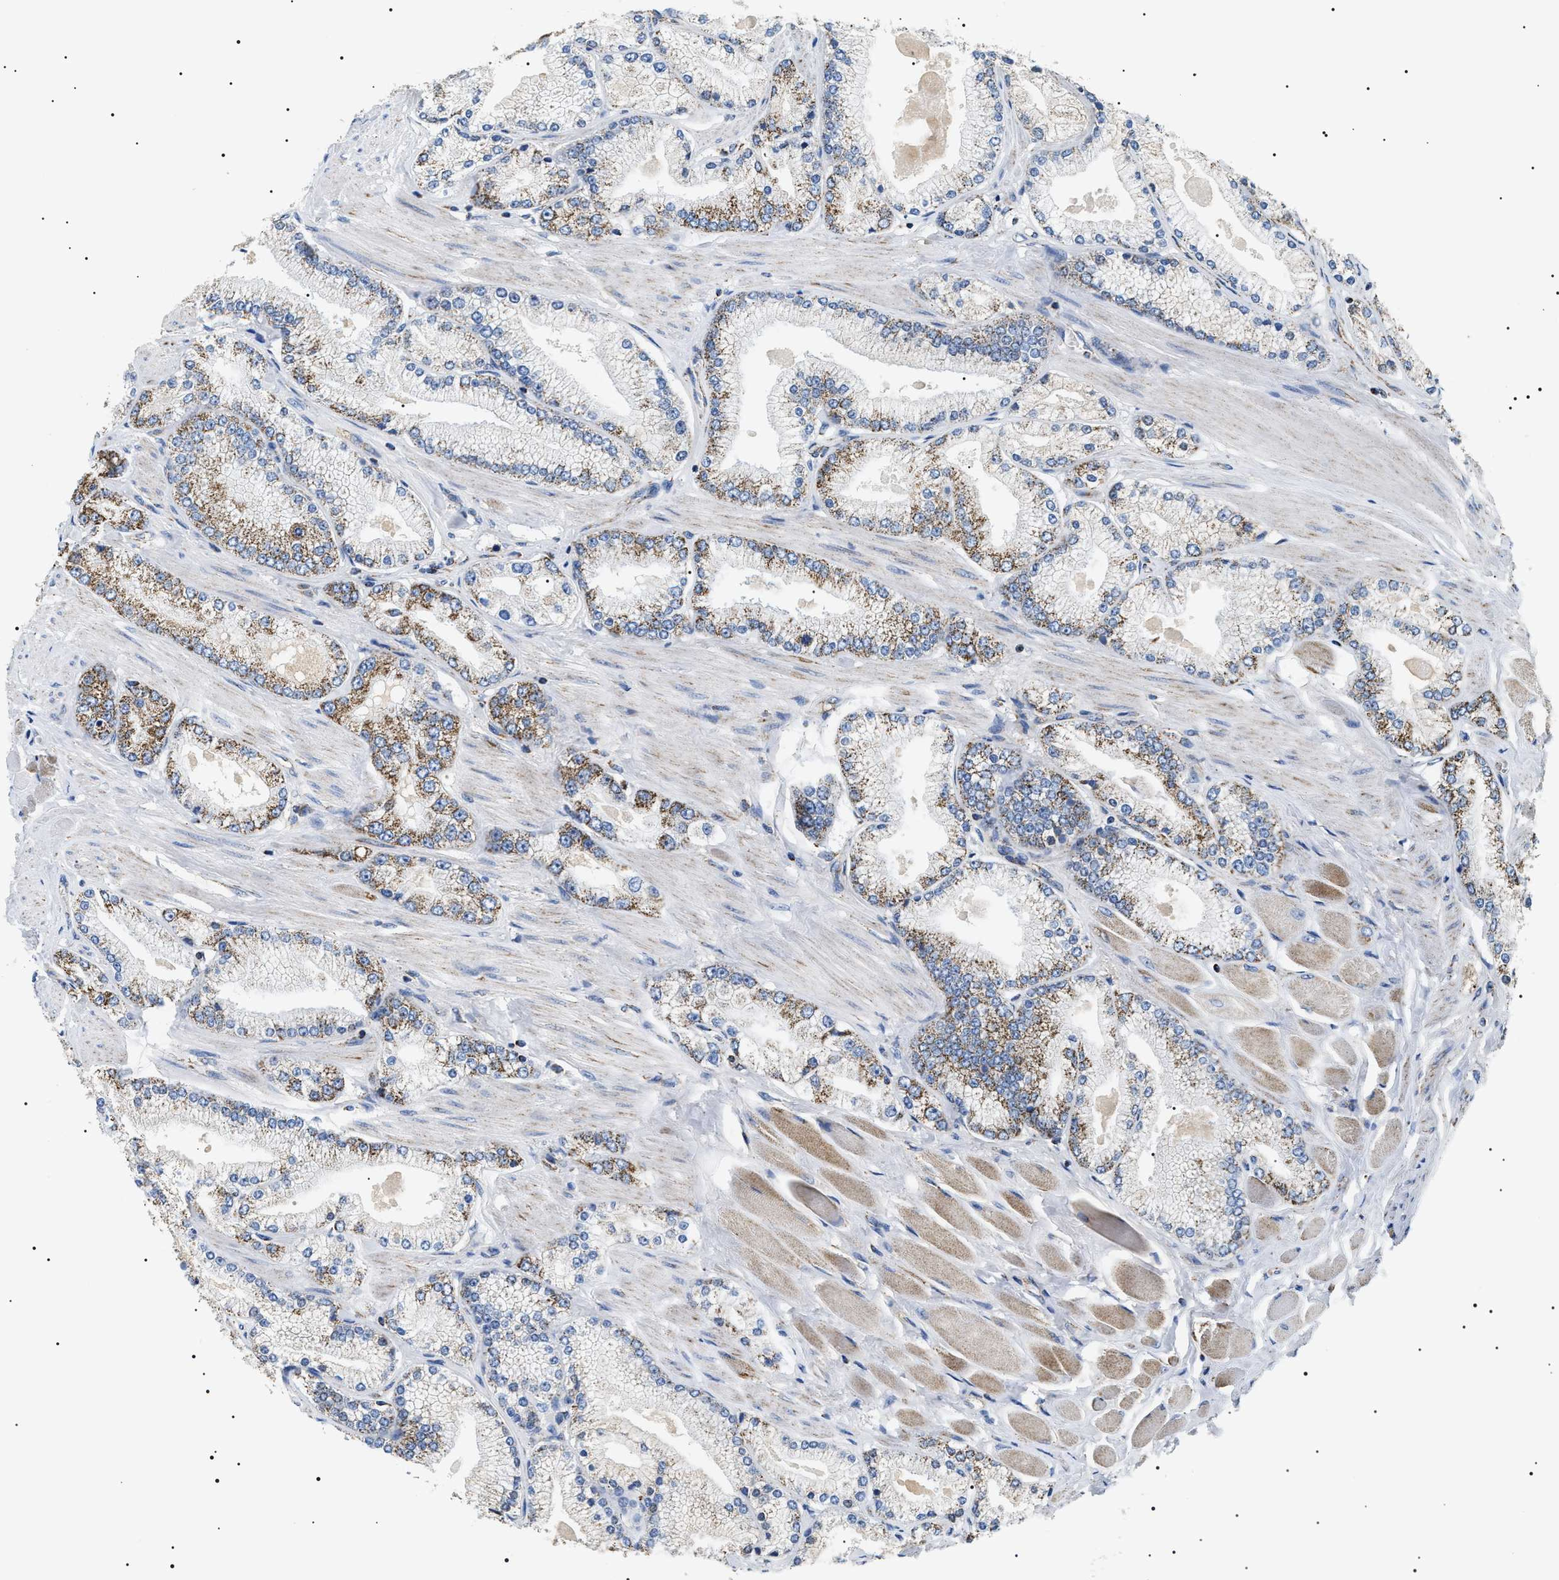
{"staining": {"intensity": "moderate", "quantity": ">75%", "location": "cytoplasmic/membranous"}, "tissue": "prostate cancer", "cell_type": "Tumor cells", "image_type": "cancer", "snomed": [{"axis": "morphology", "description": "Adenocarcinoma, High grade"}, {"axis": "topography", "description": "Prostate"}], "caption": "About >75% of tumor cells in human prostate cancer show moderate cytoplasmic/membranous protein expression as visualized by brown immunohistochemical staining.", "gene": "OXSM", "patient": {"sex": "male", "age": 50}}